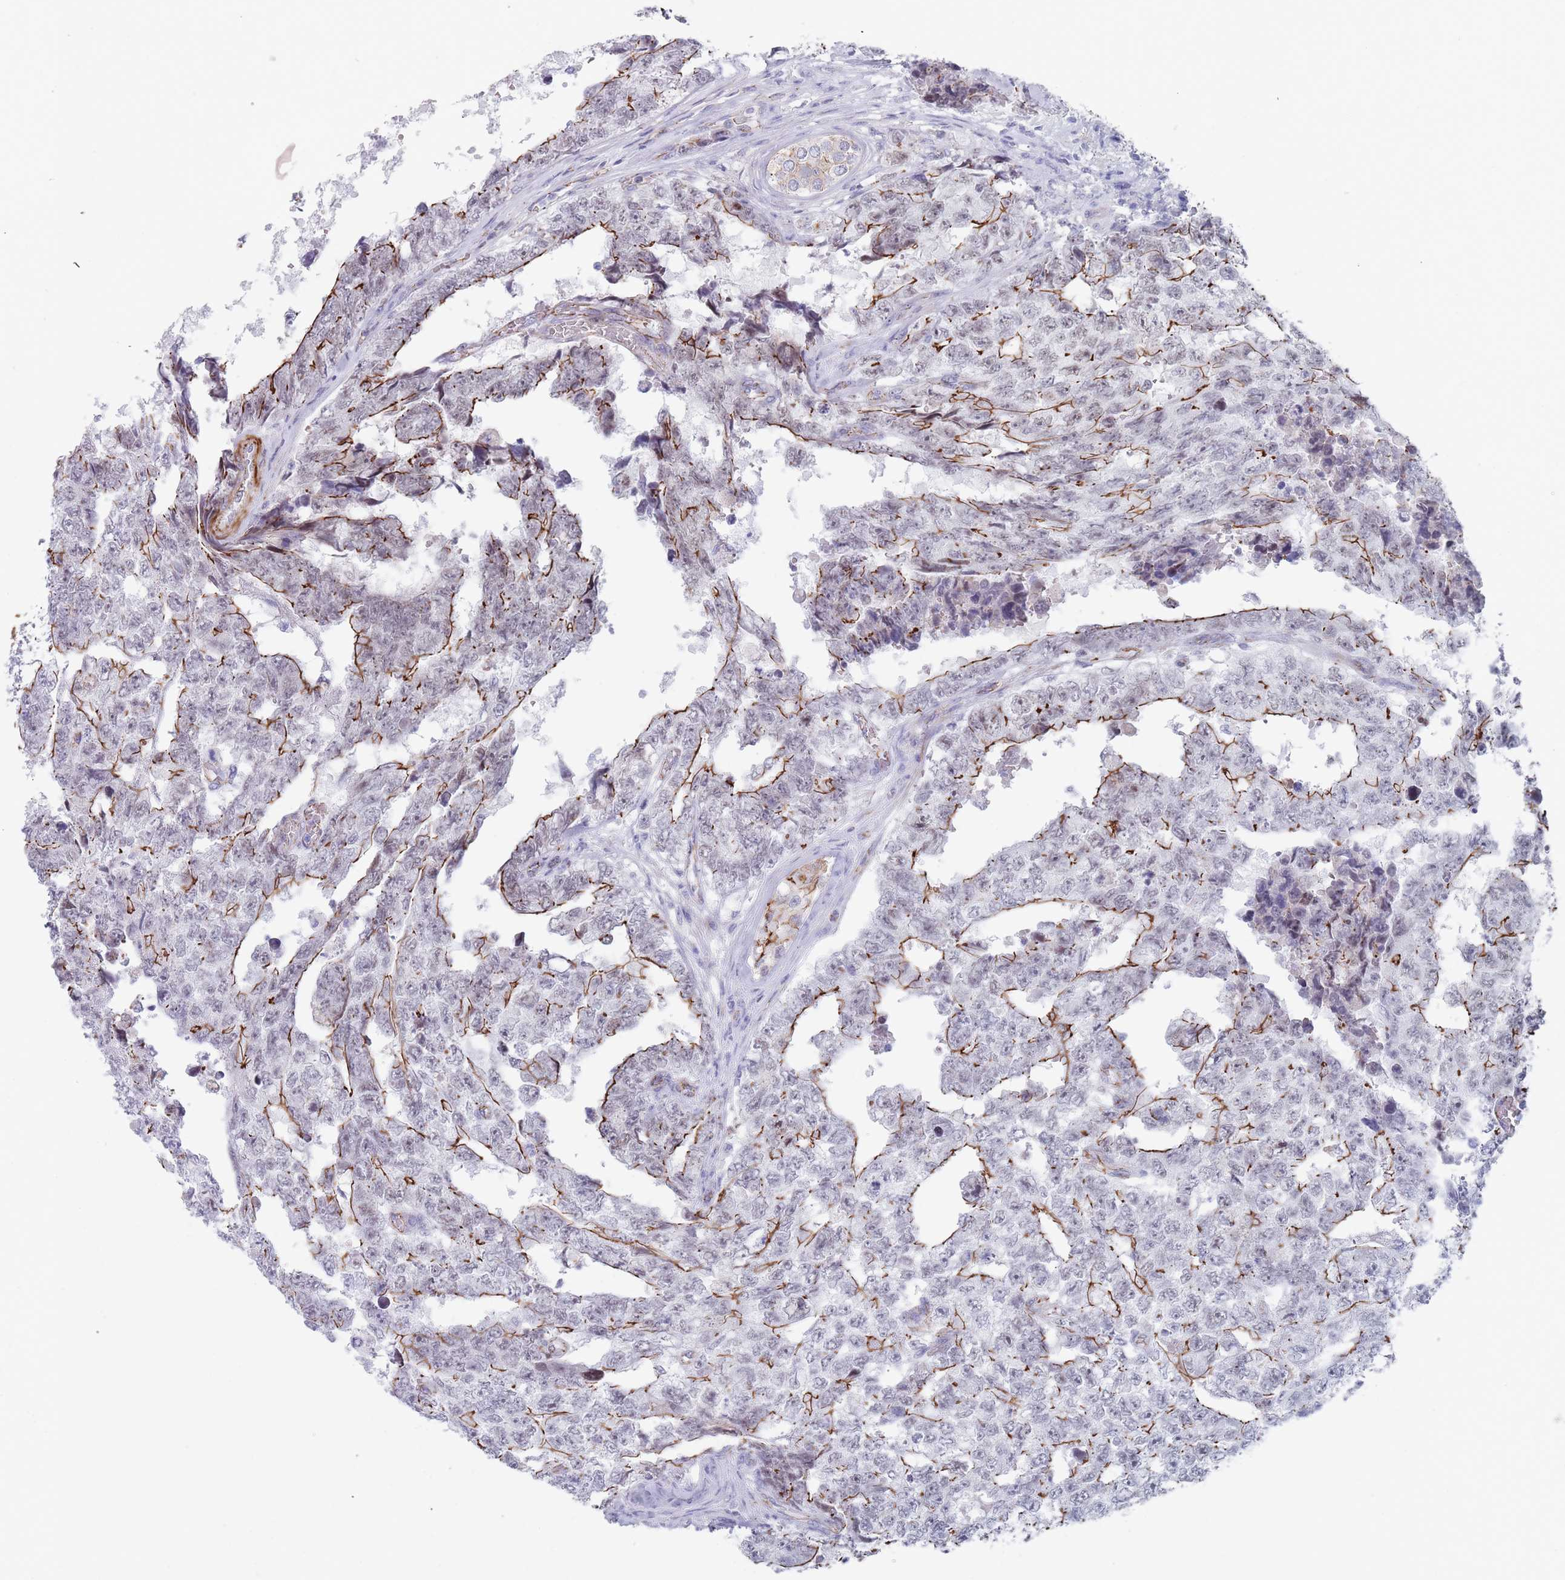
{"staining": {"intensity": "strong", "quantity": "25%-75%", "location": "cytoplasmic/membranous"}, "tissue": "testis cancer", "cell_type": "Tumor cells", "image_type": "cancer", "snomed": [{"axis": "morphology", "description": "Carcinoma, Embryonal, NOS"}, {"axis": "topography", "description": "Testis"}], "caption": "DAB immunohistochemical staining of testis embryonal carcinoma exhibits strong cytoplasmic/membranous protein expression in approximately 25%-75% of tumor cells.", "gene": "OR5A2", "patient": {"sex": "male", "age": 25}}